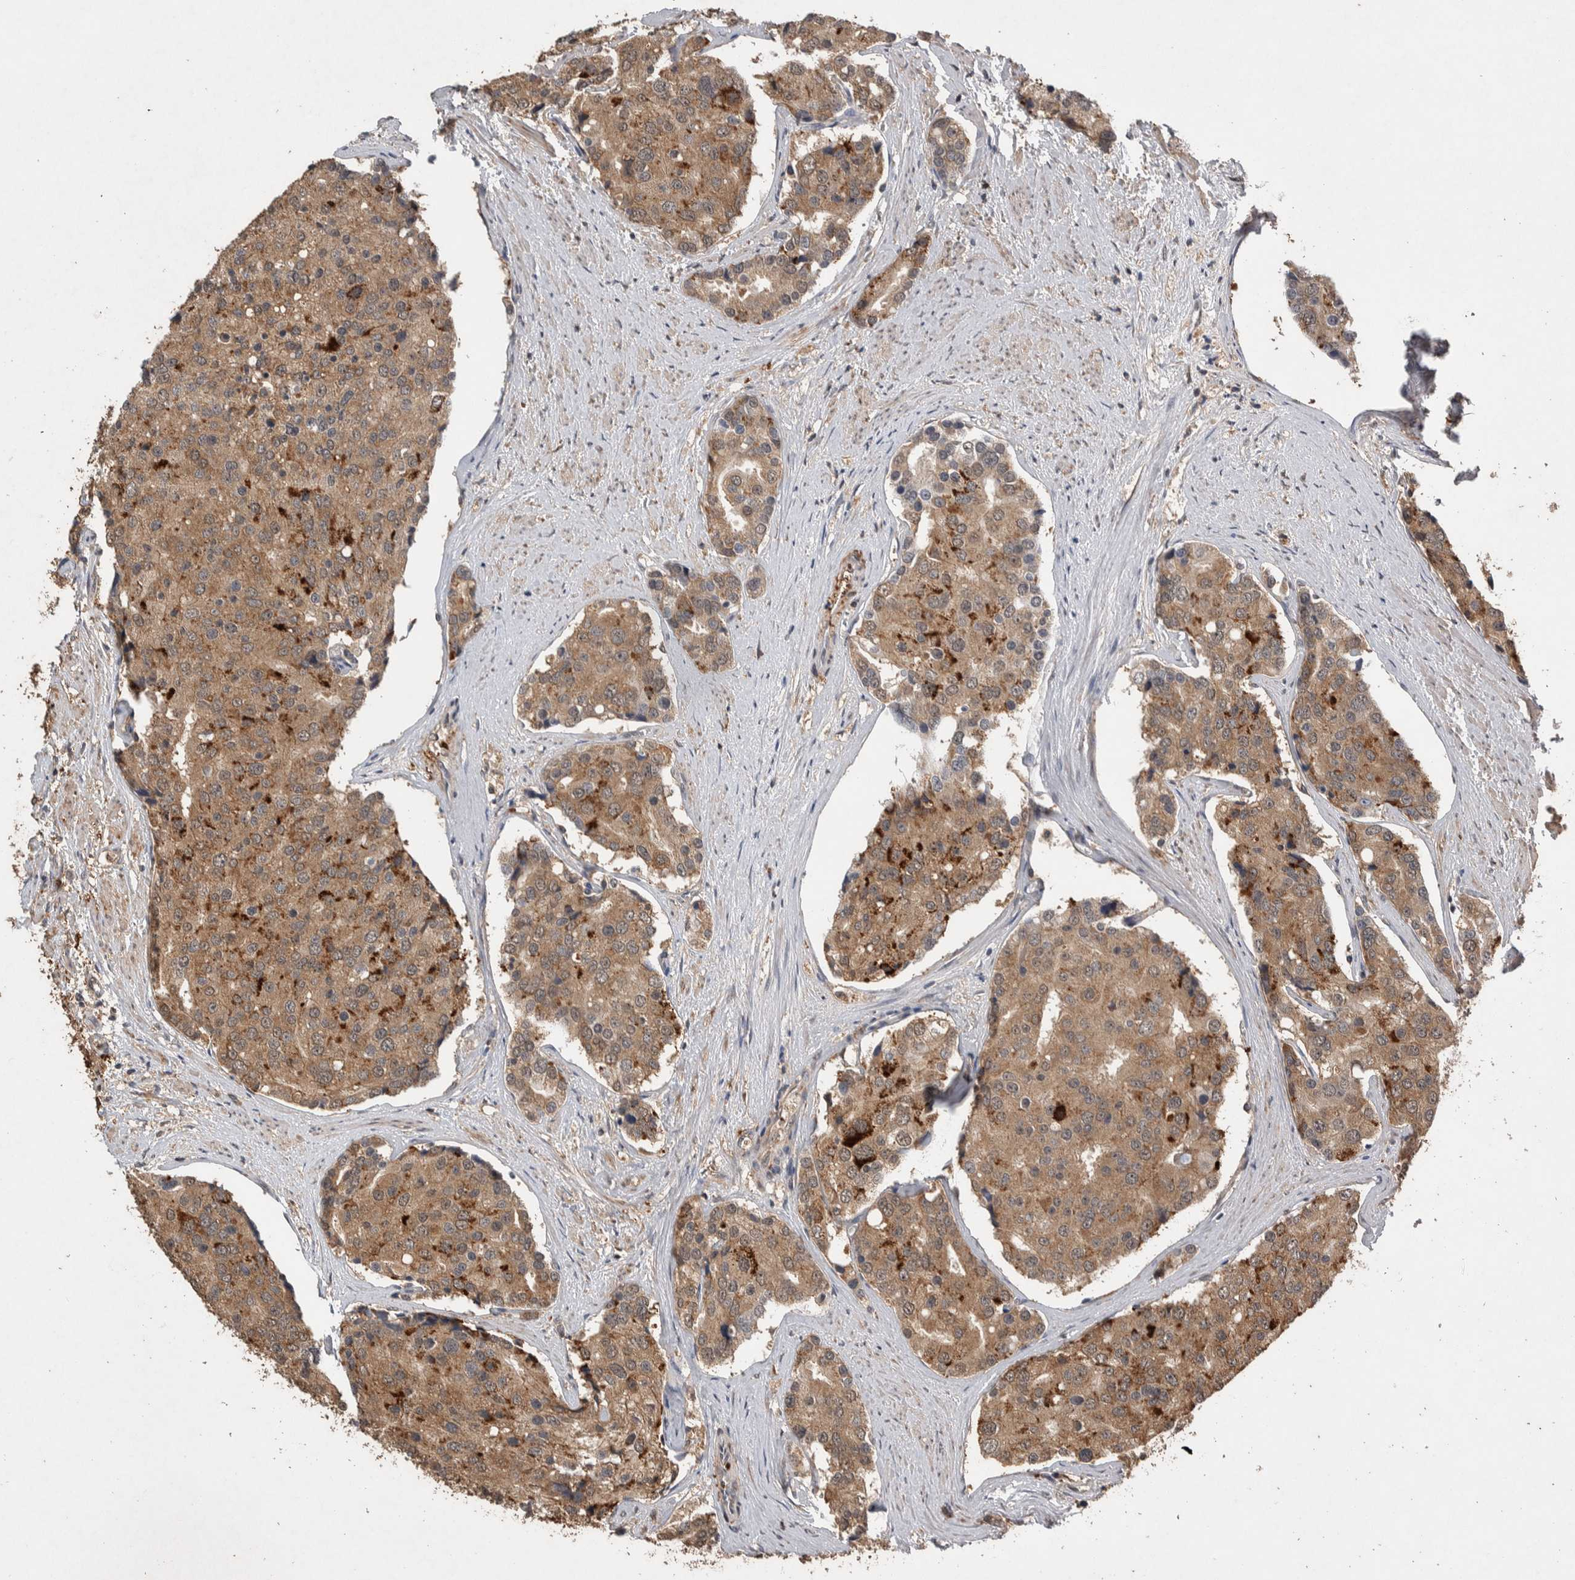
{"staining": {"intensity": "moderate", "quantity": ">75%", "location": "cytoplasmic/membranous"}, "tissue": "prostate cancer", "cell_type": "Tumor cells", "image_type": "cancer", "snomed": [{"axis": "morphology", "description": "Adenocarcinoma, High grade"}, {"axis": "topography", "description": "Prostate"}], "caption": "Immunohistochemical staining of human prostate cancer (high-grade adenocarcinoma) displays medium levels of moderate cytoplasmic/membranous expression in about >75% of tumor cells.", "gene": "DVL2", "patient": {"sex": "male", "age": 50}}